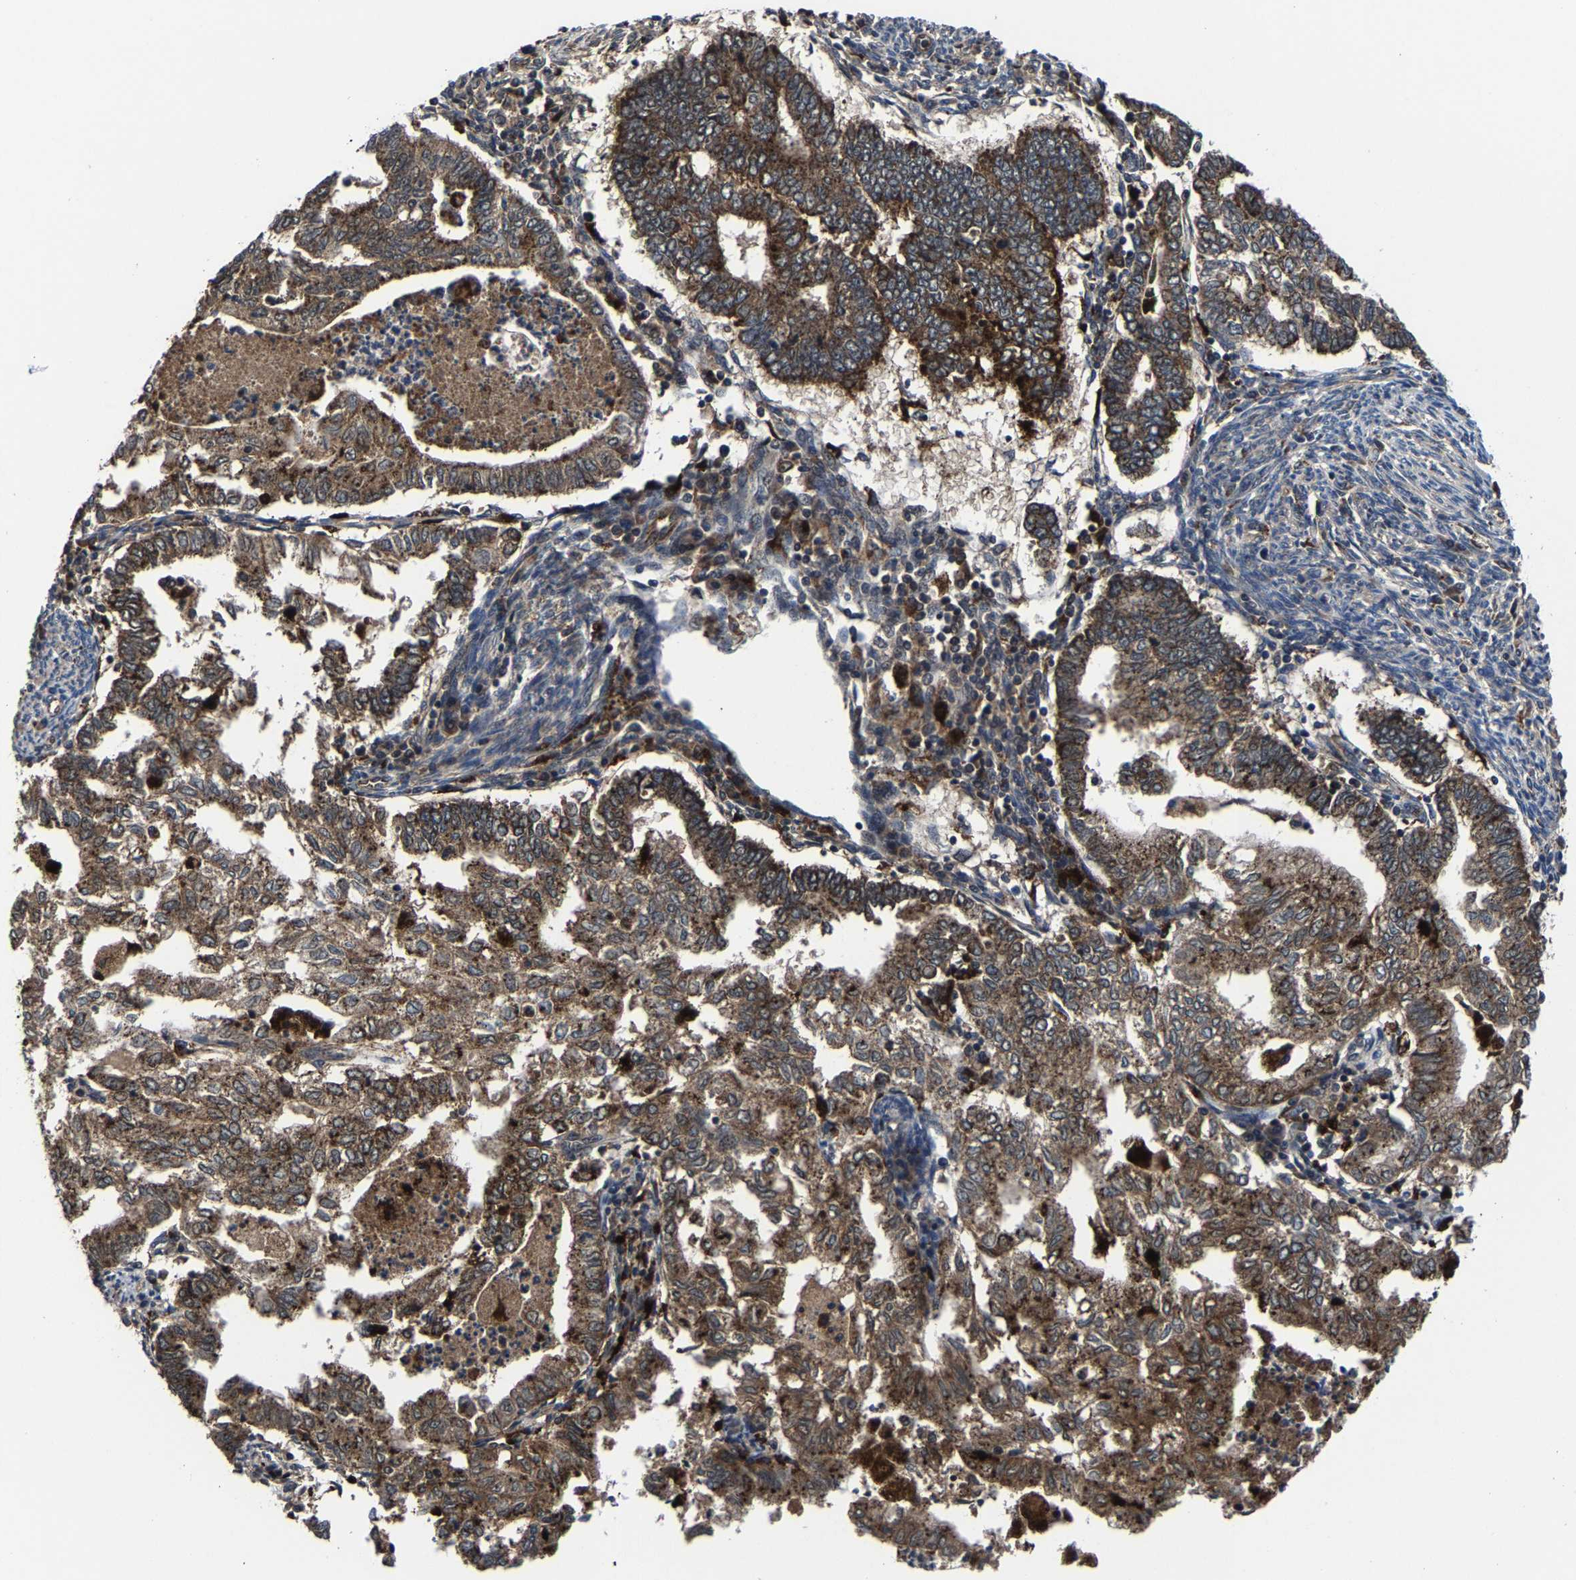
{"staining": {"intensity": "moderate", "quantity": ">75%", "location": "cytoplasmic/membranous"}, "tissue": "endometrial cancer", "cell_type": "Tumor cells", "image_type": "cancer", "snomed": [{"axis": "morphology", "description": "Polyp, NOS"}, {"axis": "morphology", "description": "Adenocarcinoma, NOS"}, {"axis": "morphology", "description": "Adenoma, NOS"}, {"axis": "topography", "description": "Endometrium"}], "caption": "Tumor cells display medium levels of moderate cytoplasmic/membranous positivity in approximately >75% of cells in human endometrial cancer (adenocarcinoma).", "gene": "ZCCHC7", "patient": {"sex": "female", "age": 79}}